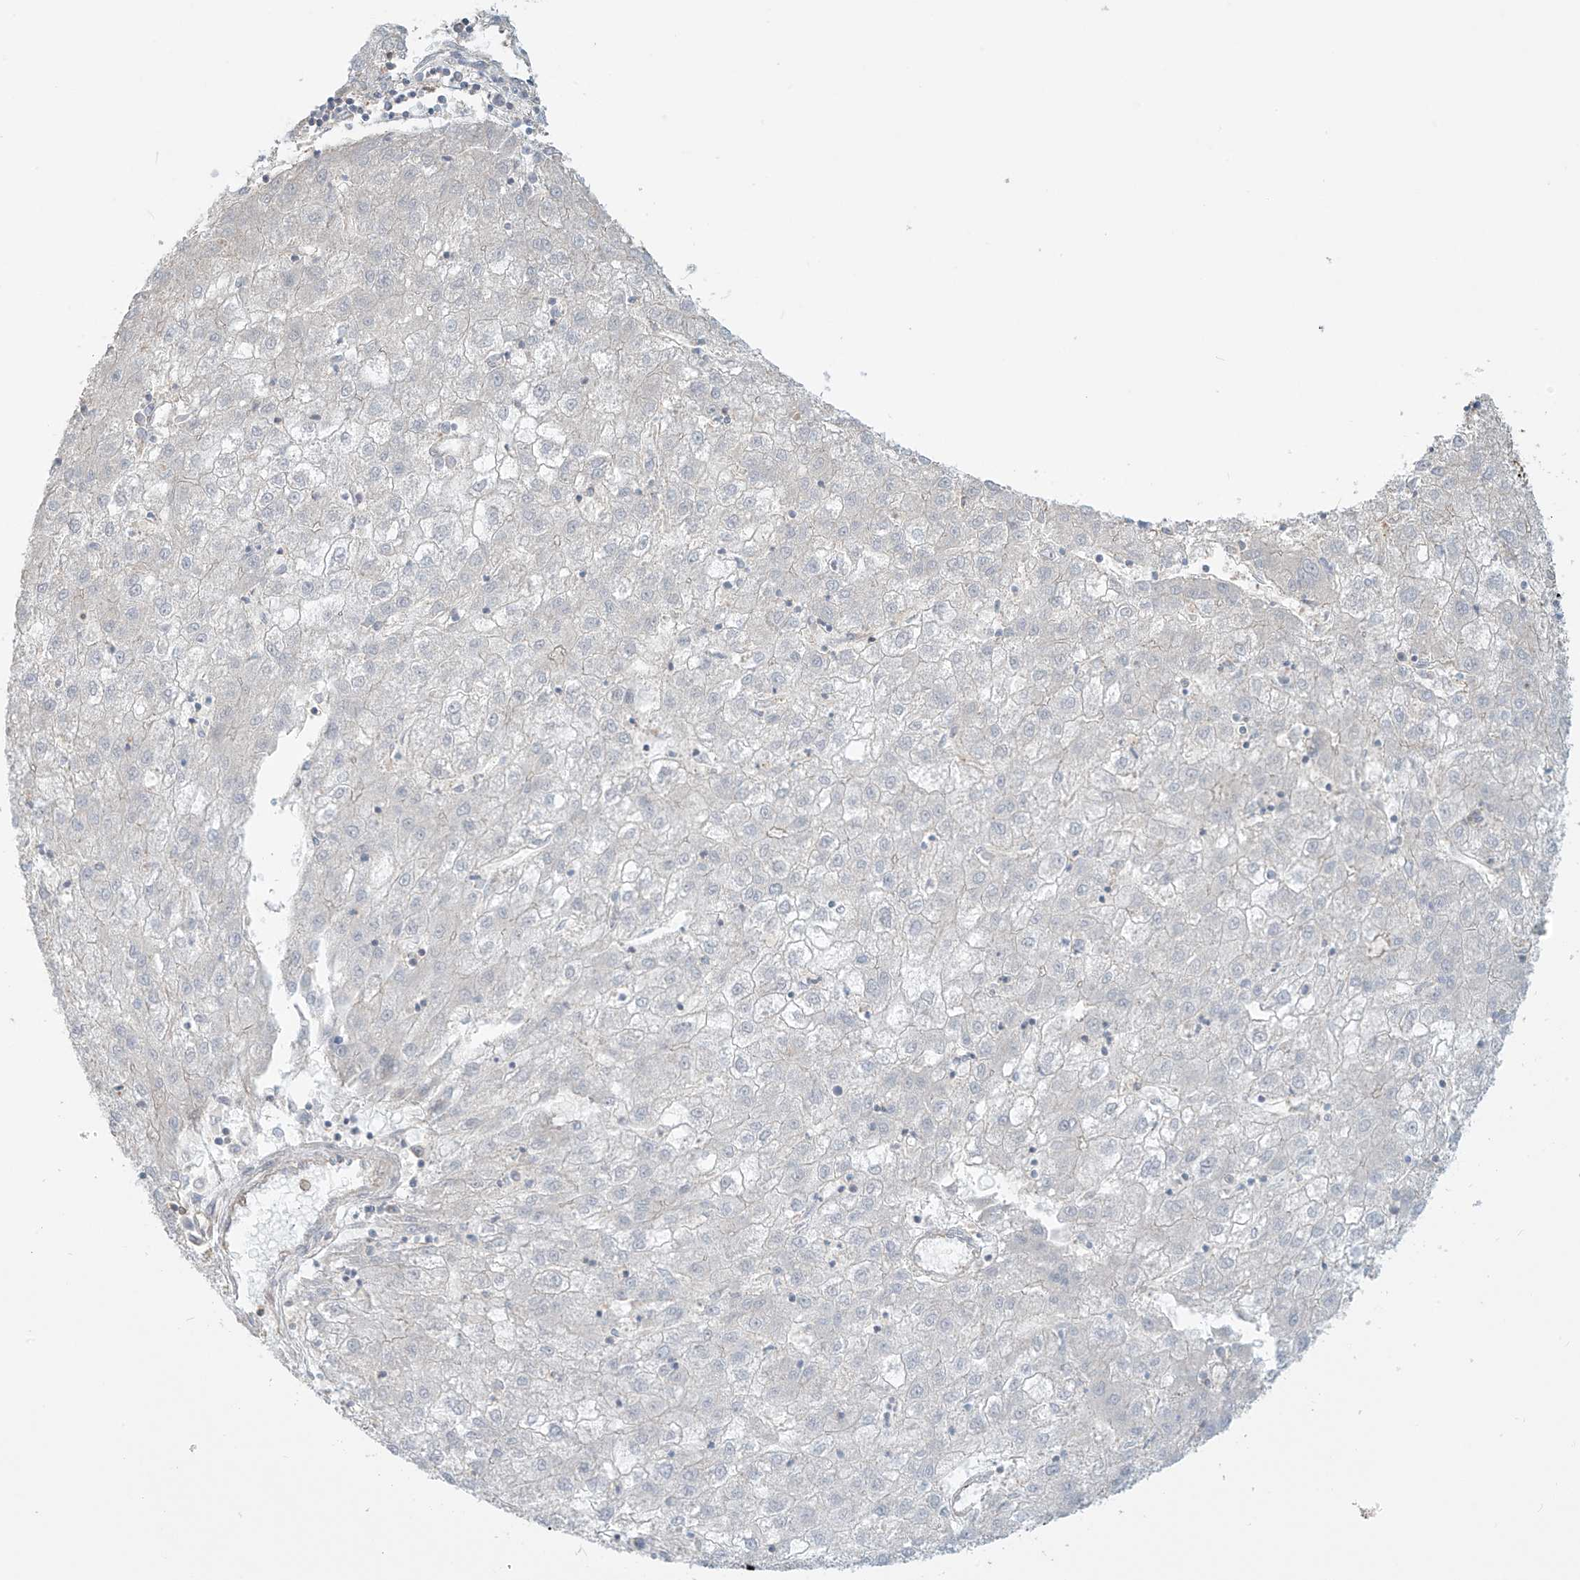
{"staining": {"intensity": "negative", "quantity": "none", "location": "none"}, "tissue": "liver cancer", "cell_type": "Tumor cells", "image_type": "cancer", "snomed": [{"axis": "morphology", "description": "Carcinoma, Hepatocellular, NOS"}, {"axis": "topography", "description": "Liver"}], "caption": "This is an immunohistochemistry (IHC) image of hepatocellular carcinoma (liver). There is no positivity in tumor cells.", "gene": "TAGAP", "patient": {"sex": "male", "age": 72}}